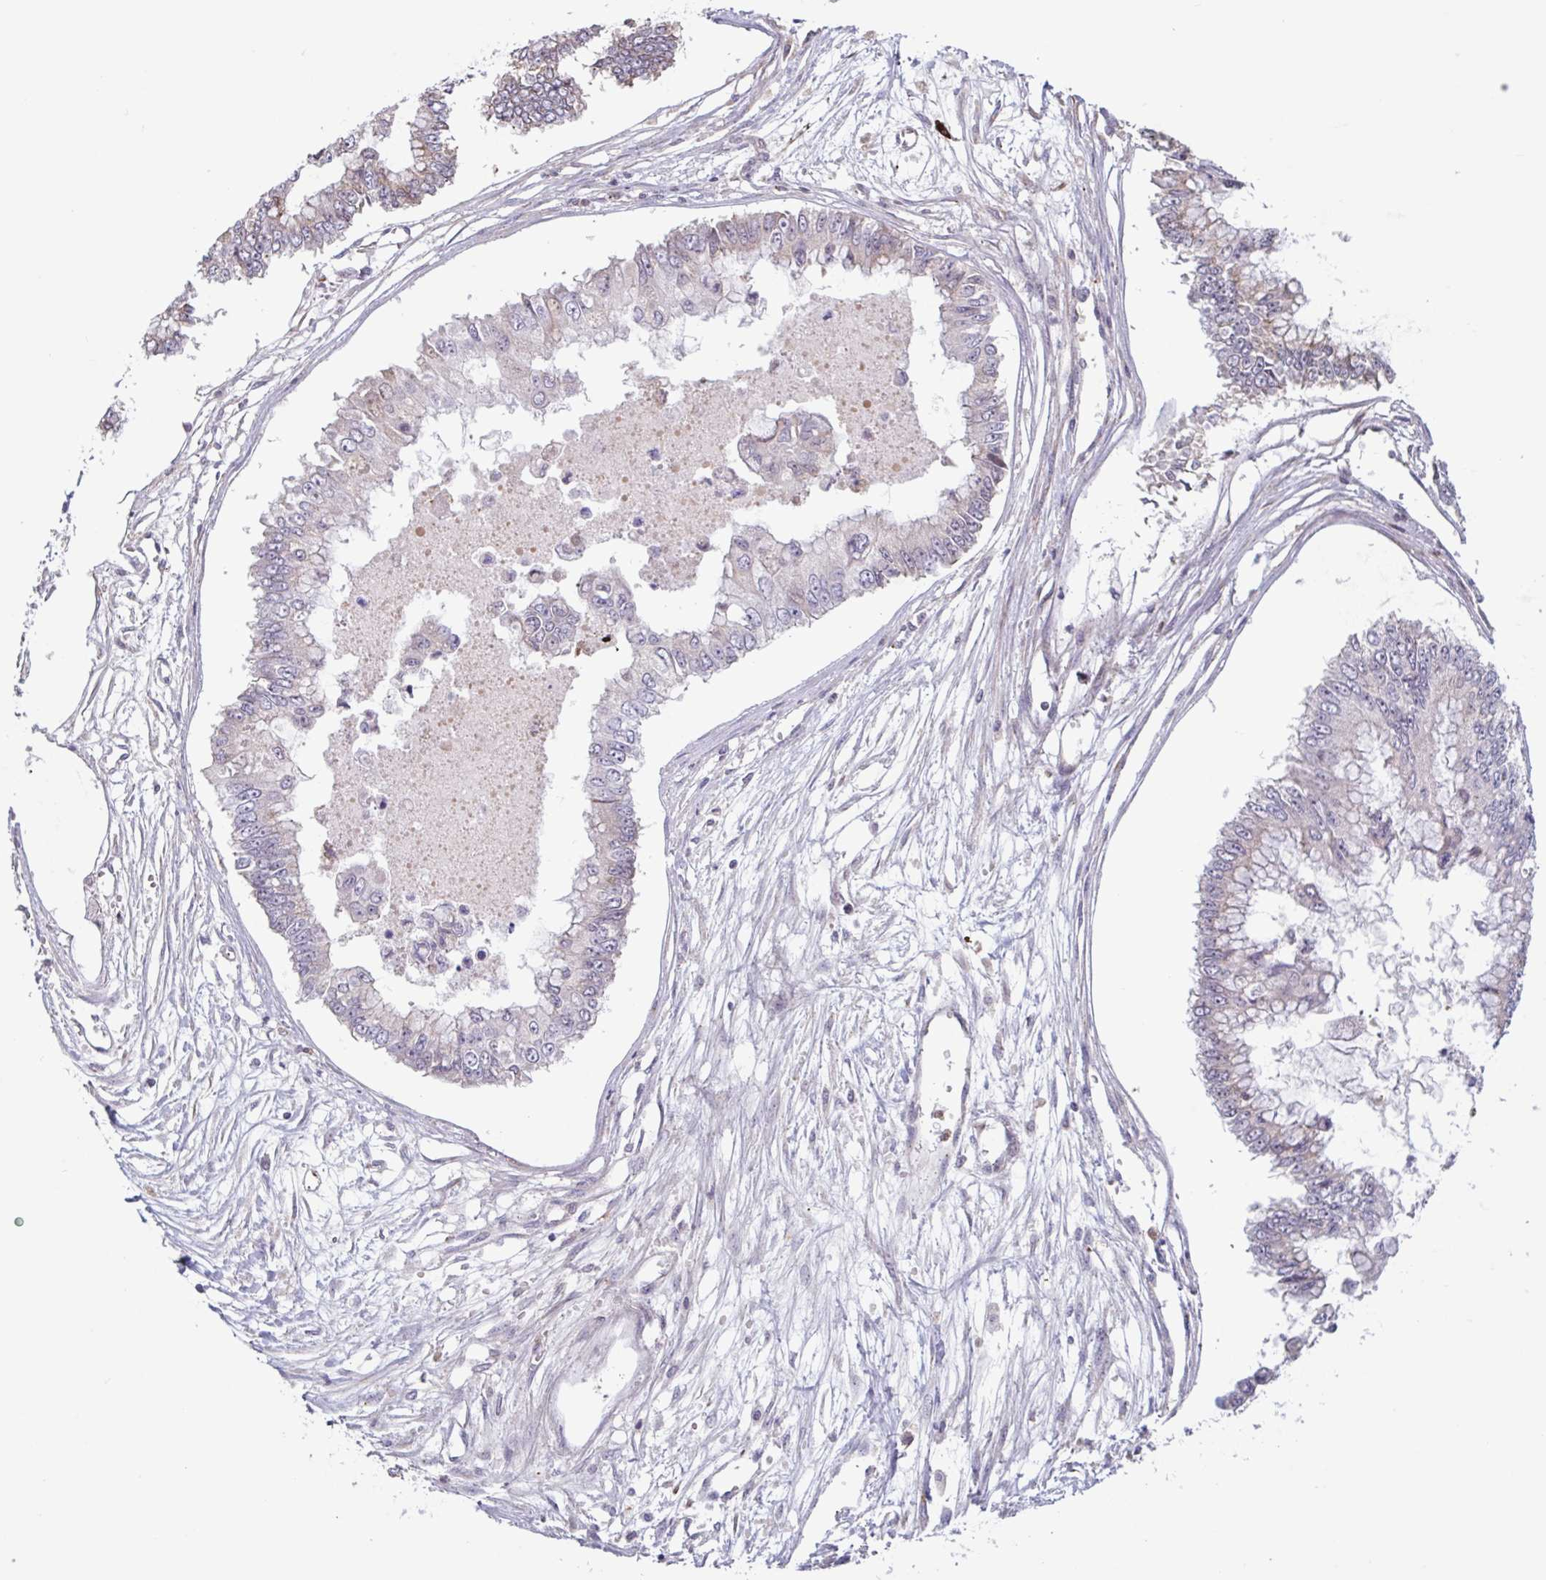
{"staining": {"intensity": "weak", "quantity": "<25%", "location": "cytoplasmic/membranous"}, "tissue": "ovarian cancer", "cell_type": "Tumor cells", "image_type": "cancer", "snomed": [{"axis": "morphology", "description": "Cystadenocarcinoma, mucinous, NOS"}, {"axis": "topography", "description": "Ovary"}], "caption": "The histopathology image shows no staining of tumor cells in ovarian cancer. (Immunohistochemistry, brightfield microscopy, high magnification).", "gene": "TAF1D", "patient": {"sex": "female", "age": 72}}